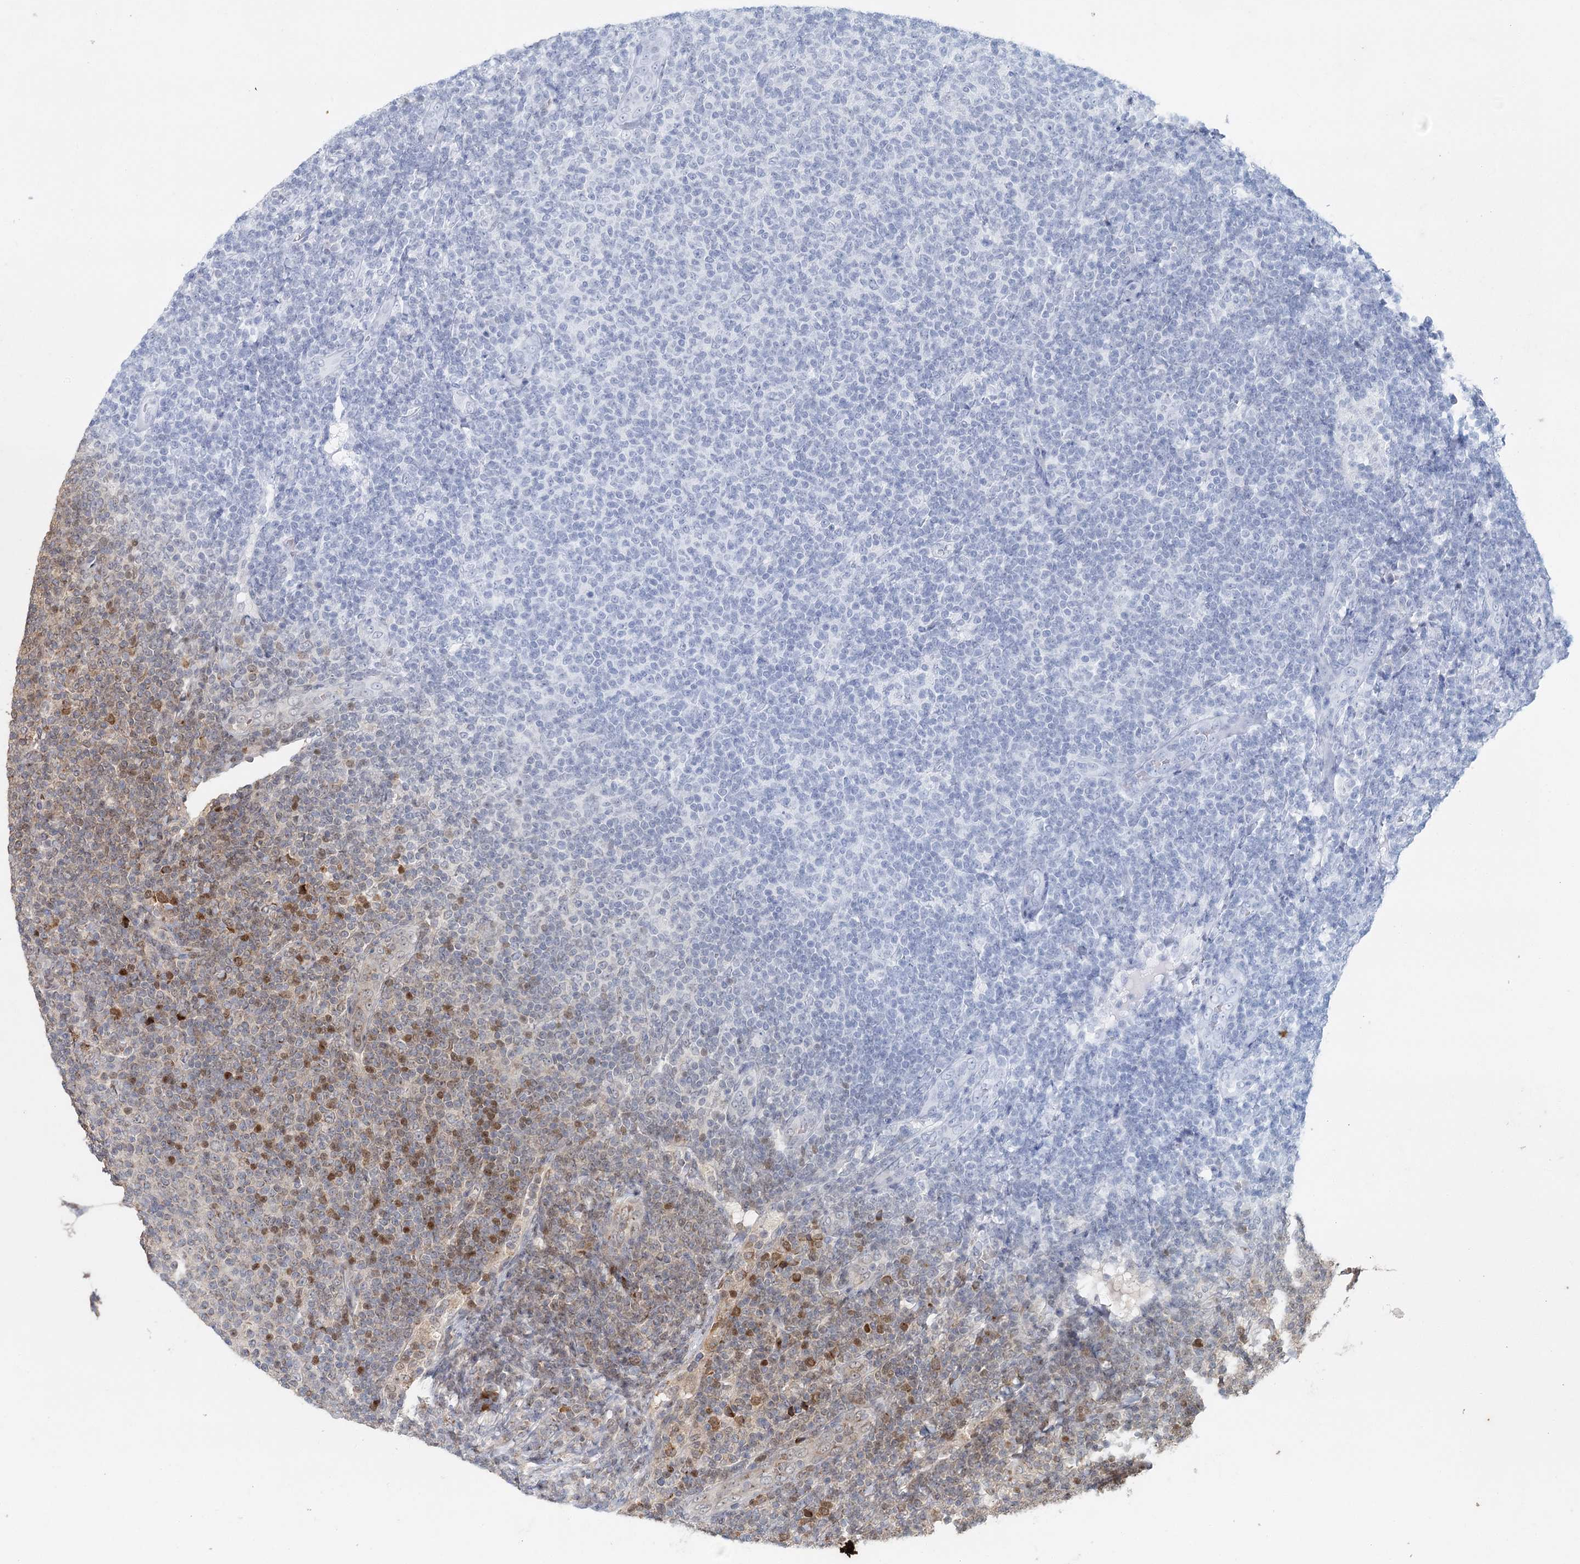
{"staining": {"intensity": "negative", "quantity": "none", "location": "none"}, "tissue": "lymphoma", "cell_type": "Tumor cells", "image_type": "cancer", "snomed": [{"axis": "morphology", "description": "Malignant lymphoma, non-Hodgkin's type, Low grade"}, {"axis": "topography", "description": "Lymph node"}], "caption": "Immunohistochemistry (IHC) image of lymphoma stained for a protein (brown), which demonstrates no staining in tumor cells. (DAB (3,3'-diaminobenzidine) immunohistochemistry, high magnification).", "gene": "ADK", "patient": {"sex": "male", "age": 66}}